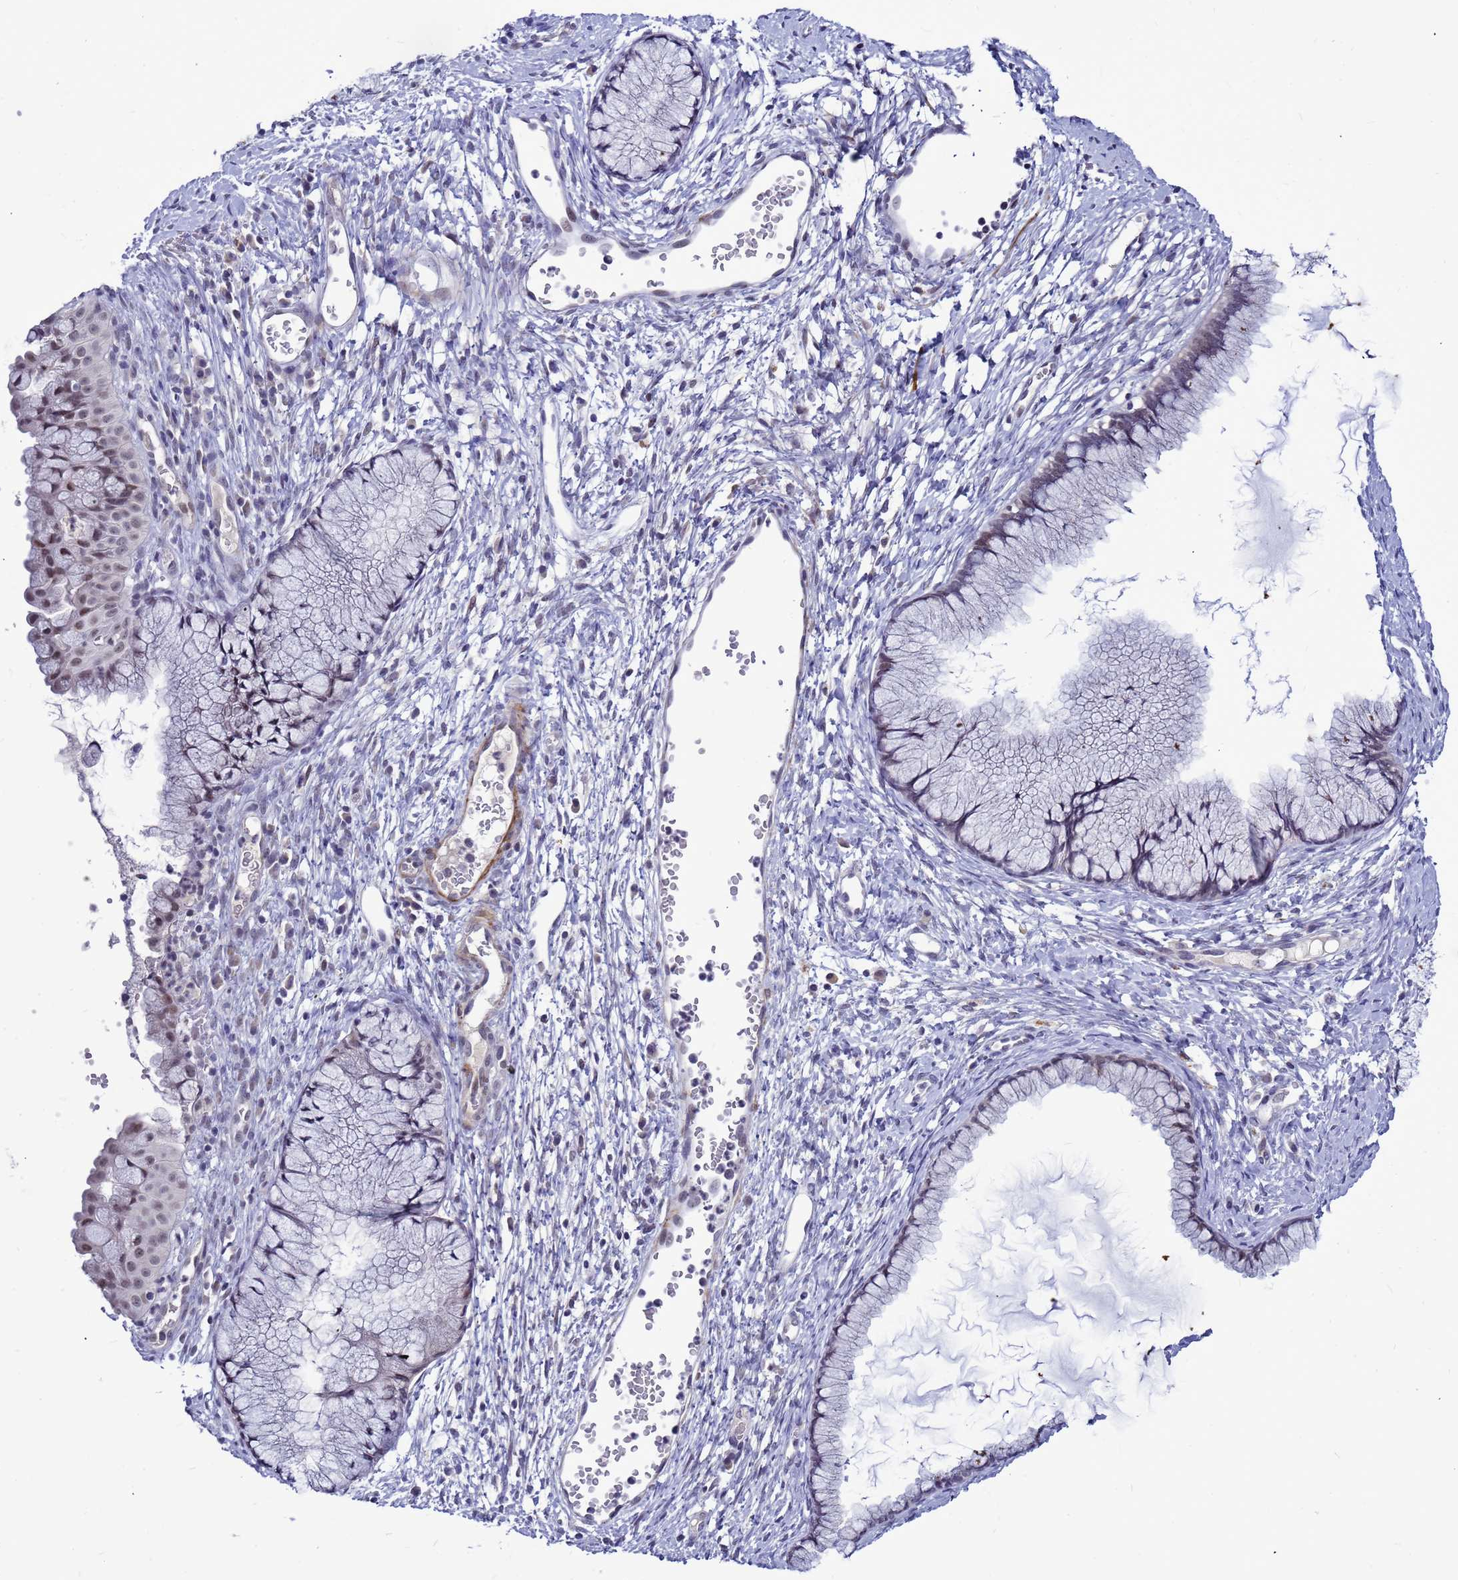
{"staining": {"intensity": "weak", "quantity": "<25%", "location": "cytoplasmic/membranous"}, "tissue": "cervix", "cell_type": "Glandular cells", "image_type": "normal", "snomed": [{"axis": "morphology", "description": "Normal tissue, NOS"}, {"axis": "topography", "description": "Cervix"}], "caption": "Immunohistochemistry (IHC) of unremarkable cervix reveals no positivity in glandular cells. (Brightfield microscopy of DAB (3,3'-diaminobenzidine) immunohistochemistry (IHC) at high magnification).", "gene": "CXorf65", "patient": {"sex": "female", "age": 42}}